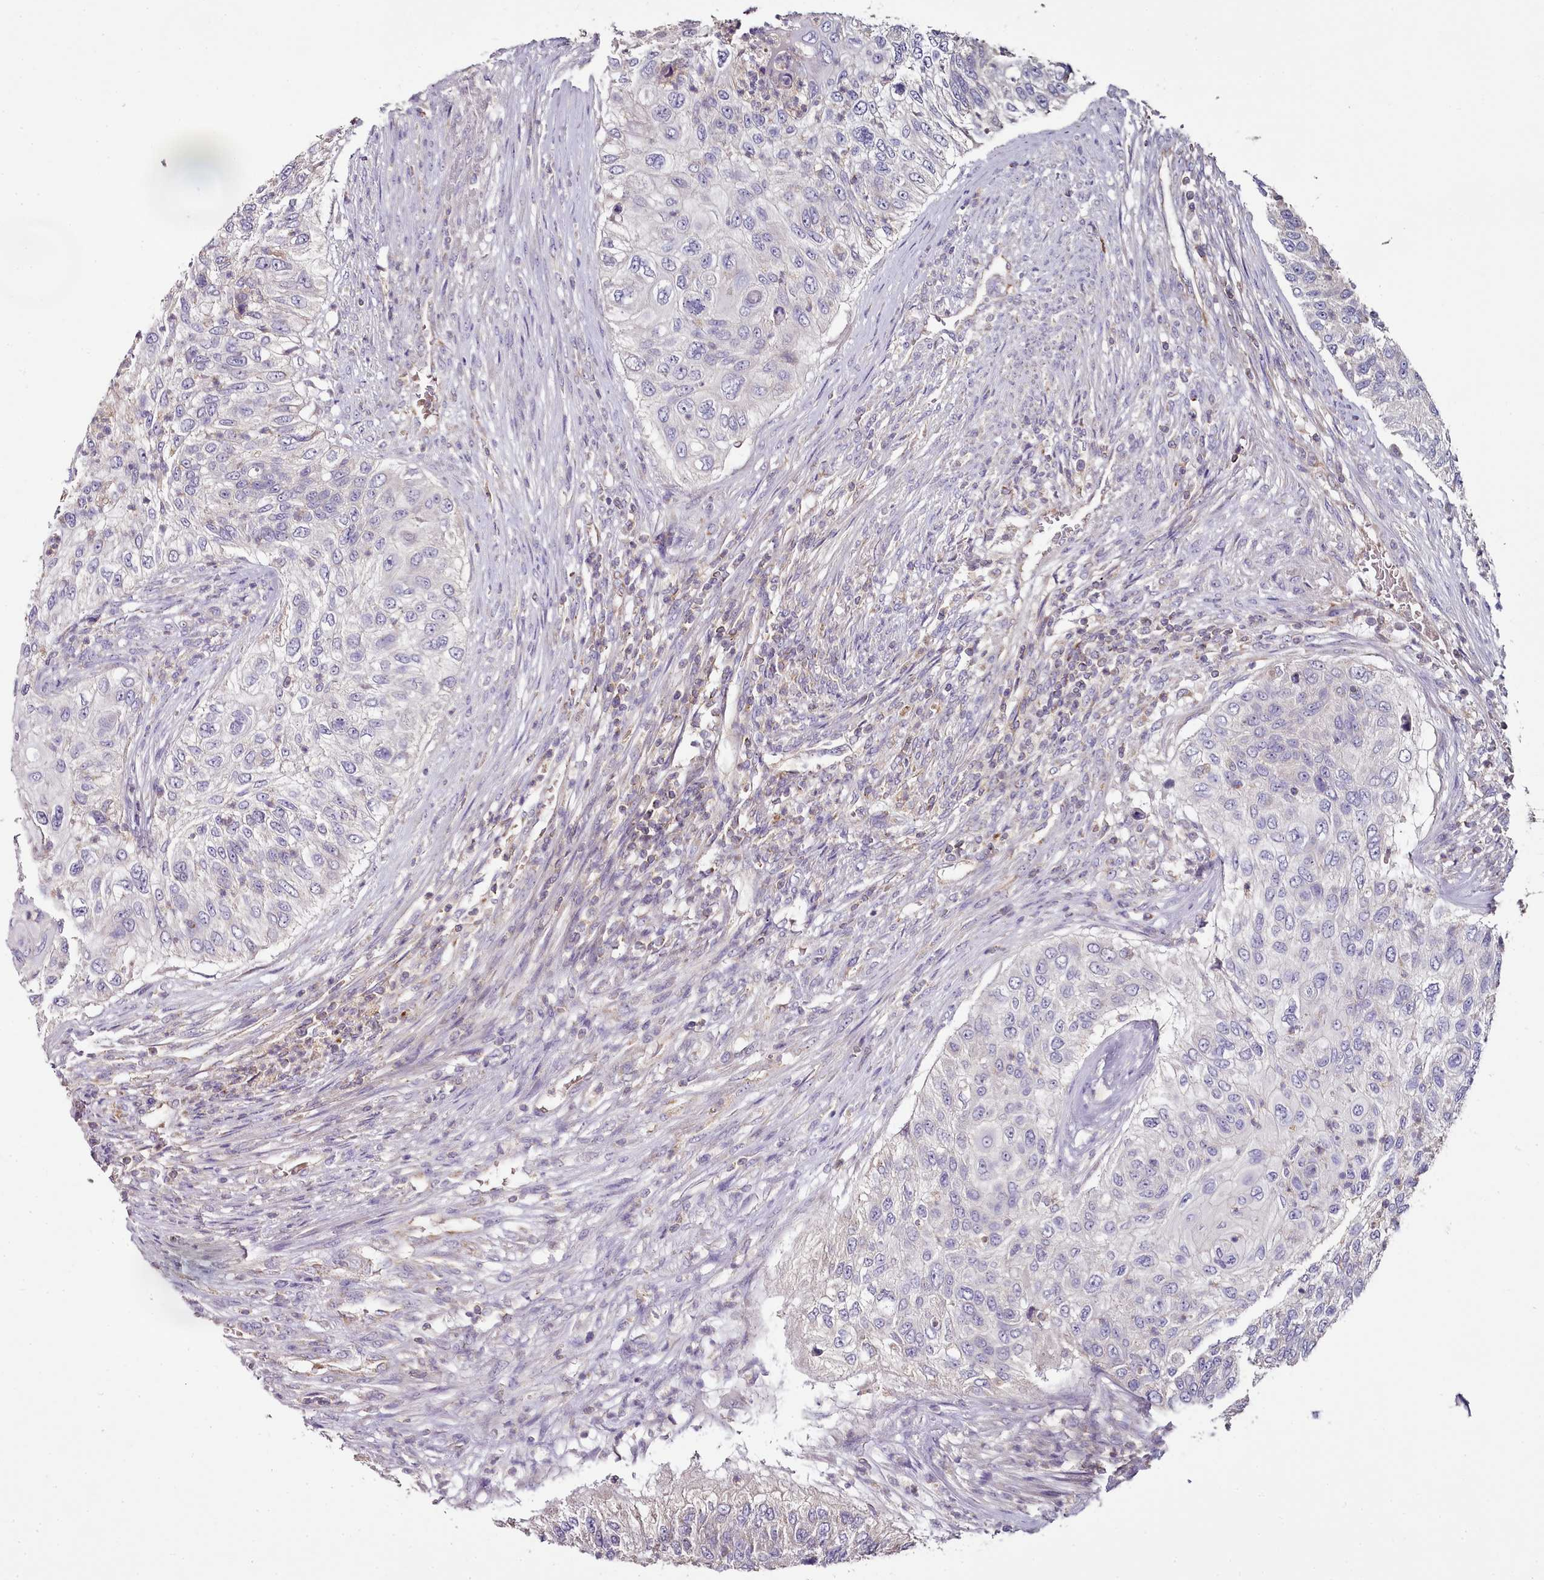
{"staining": {"intensity": "negative", "quantity": "none", "location": "none"}, "tissue": "urothelial cancer", "cell_type": "Tumor cells", "image_type": "cancer", "snomed": [{"axis": "morphology", "description": "Urothelial carcinoma, High grade"}, {"axis": "topography", "description": "Urinary bladder"}], "caption": "A histopathology image of high-grade urothelial carcinoma stained for a protein shows no brown staining in tumor cells. Brightfield microscopy of immunohistochemistry (IHC) stained with DAB (brown) and hematoxylin (blue), captured at high magnification.", "gene": "ACSS1", "patient": {"sex": "female", "age": 60}}